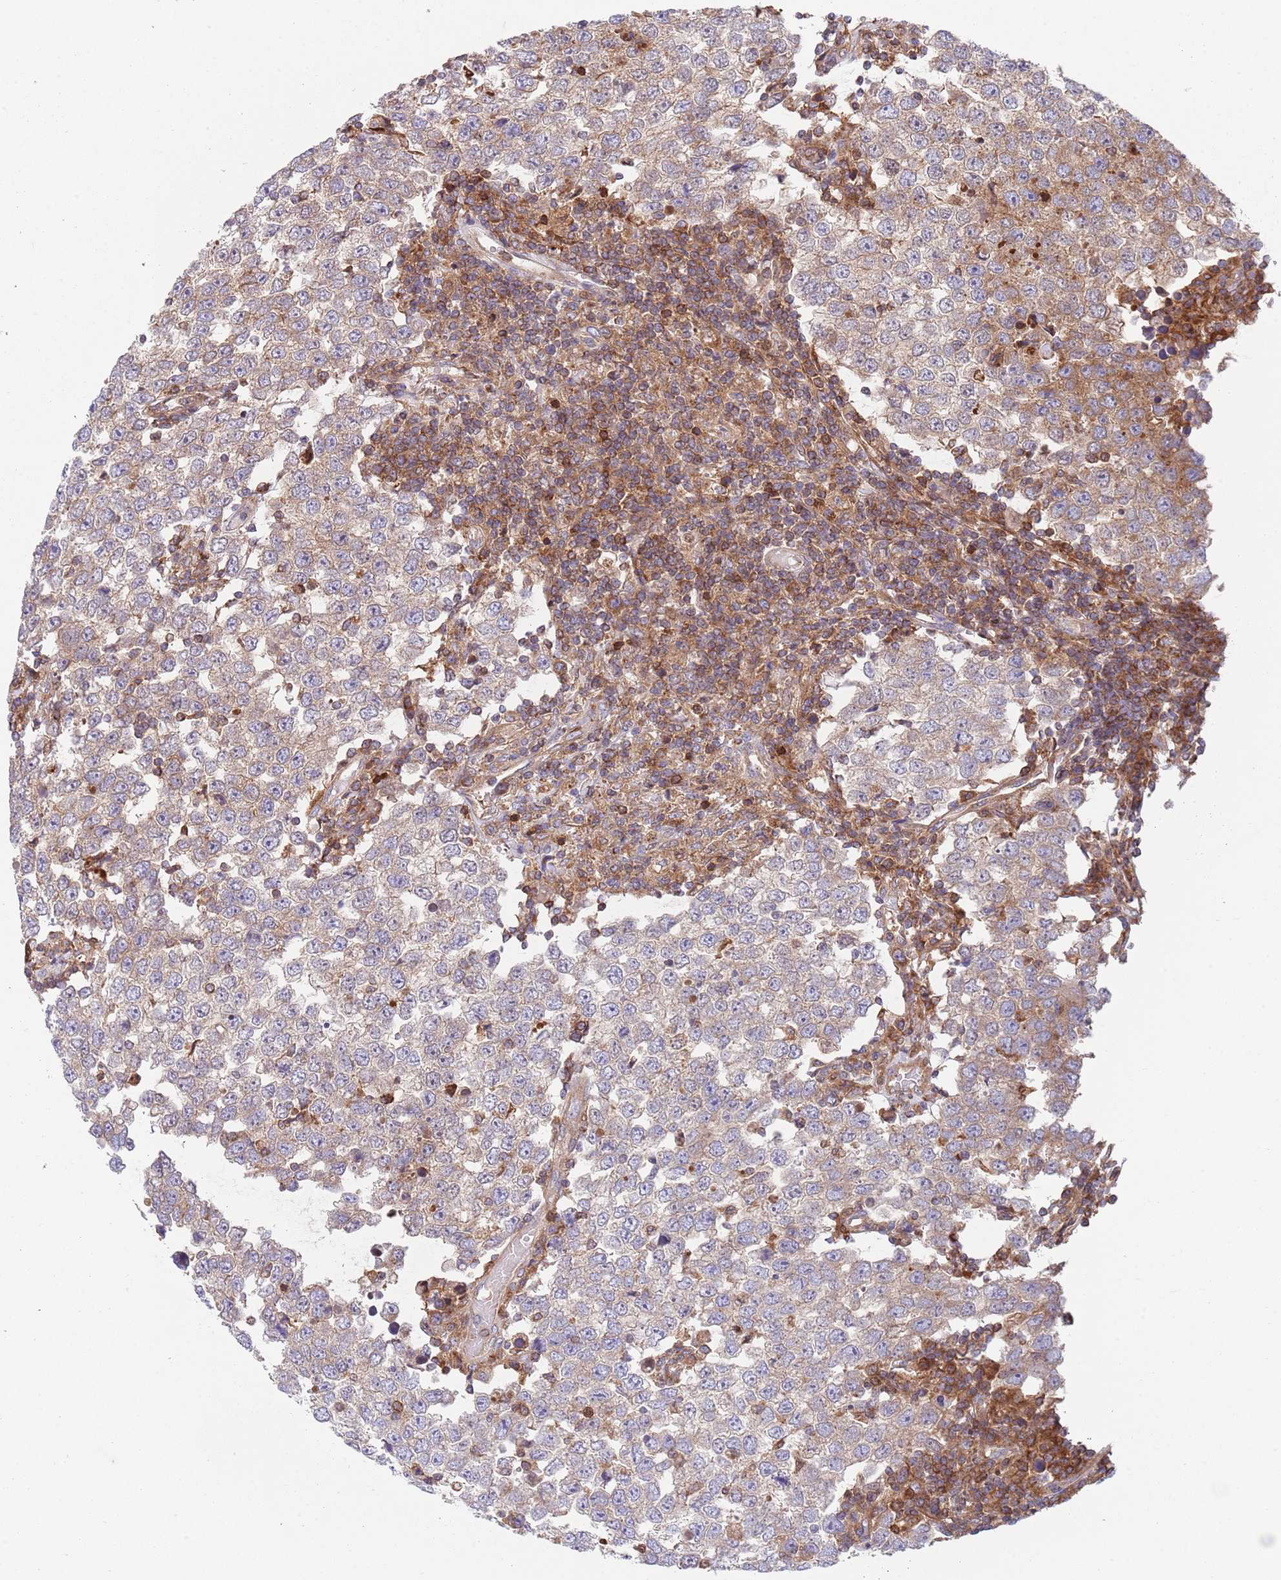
{"staining": {"intensity": "weak", "quantity": "25%-75%", "location": "cytoplasmic/membranous"}, "tissue": "testis cancer", "cell_type": "Tumor cells", "image_type": "cancer", "snomed": [{"axis": "morphology", "description": "Seminoma, NOS"}, {"axis": "morphology", "description": "Carcinoma, Embryonal, NOS"}, {"axis": "topography", "description": "Testis"}], "caption": "This is an image of immunohistochemistry (IHC) staining of testis cancer, which shows weak positivity in the cytoplasmic/membranous of tumor cells.", "gene": "ZMYM5", "patient": {"sex": "male", "age": 28}}